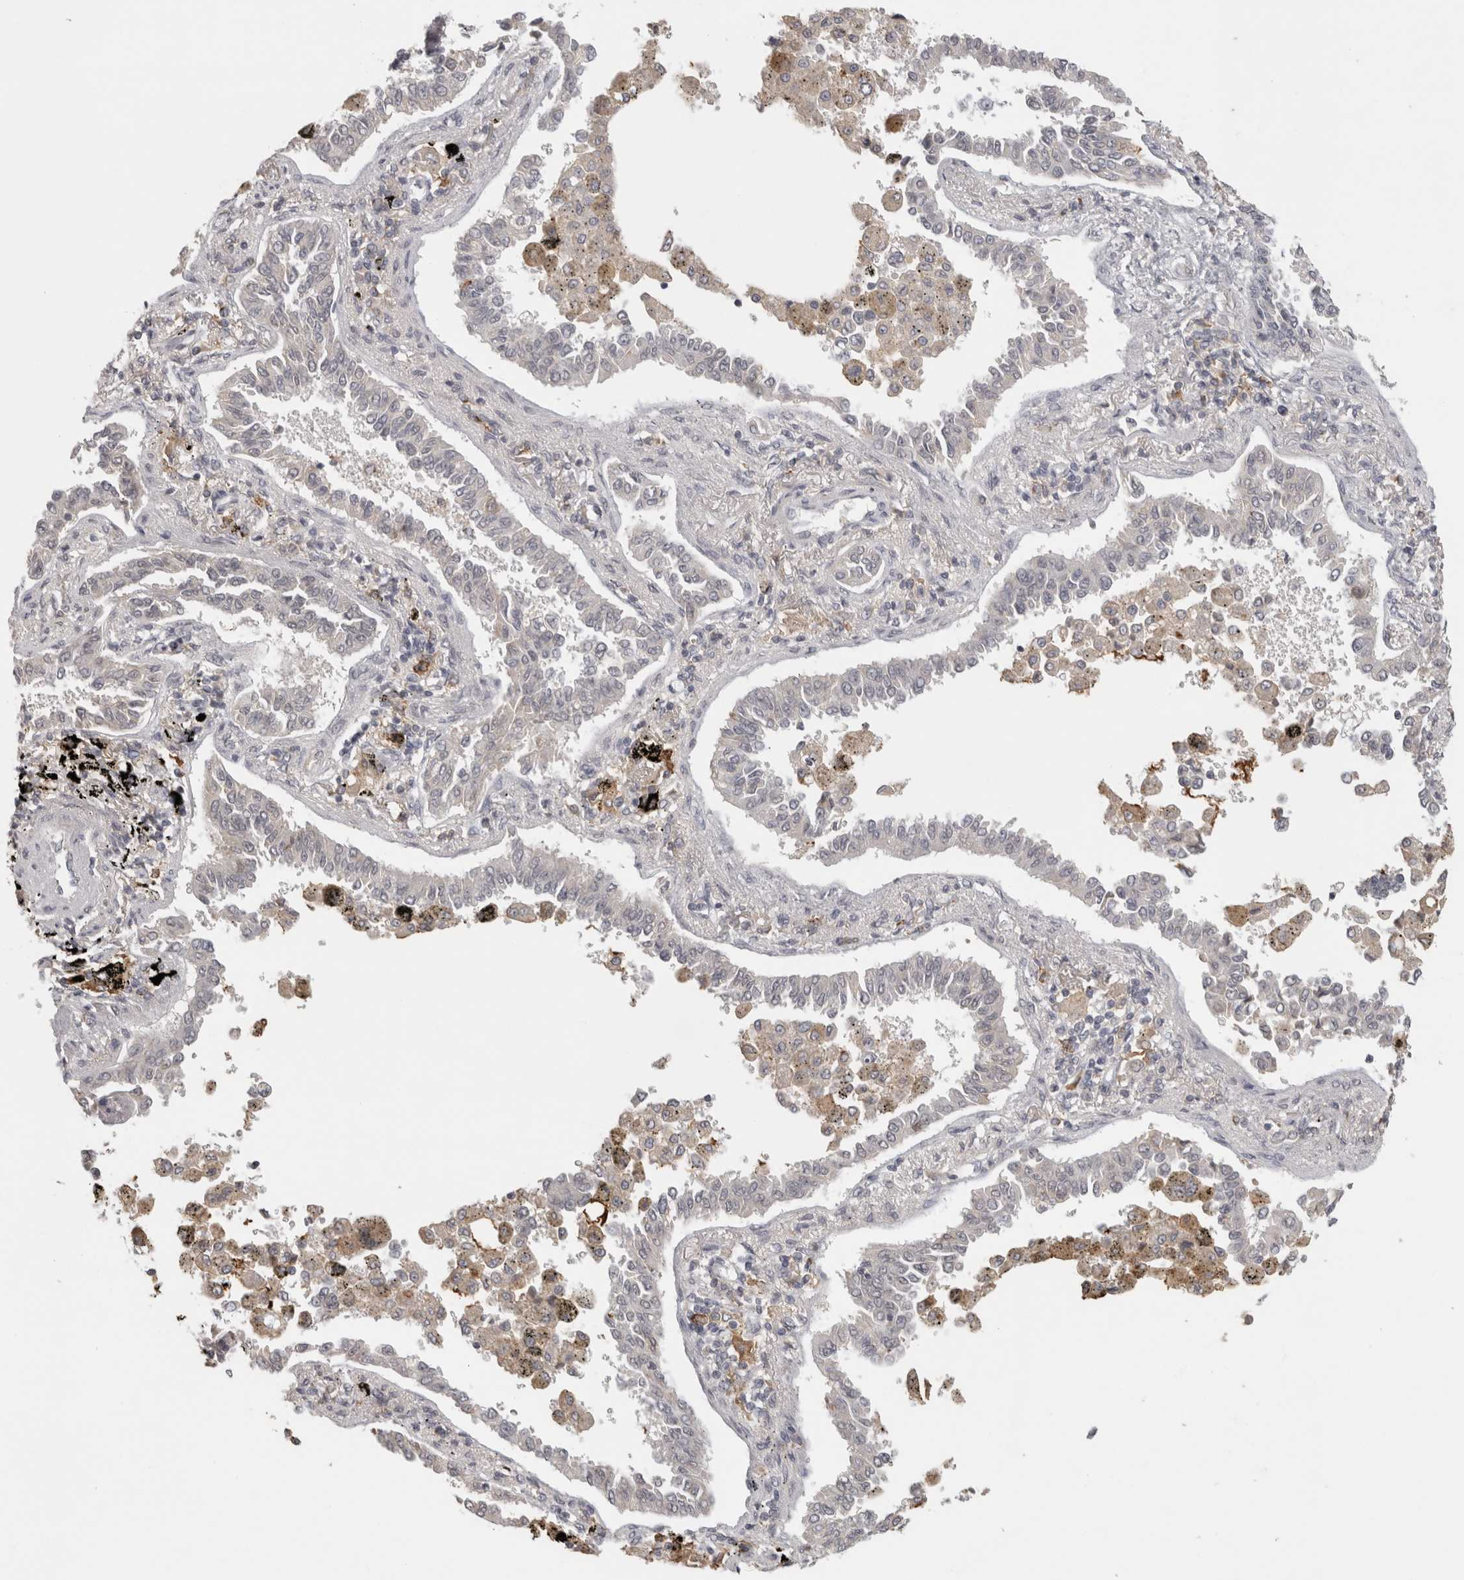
{"staining": {"intensity": "negative", "quantity": "none", "location": "none"}, "tissue": "lung cancer", "cell_type": "Tumor cells", "image_type": "cancer", "snomed": [{"axis": "morphology", "description": "Normal tissue, NOS"}, {"axis": "morphology", "description": "Adenocarcinoma, NOS"}, {"axis": "topography", "description": "Lung"}], "caption": "Lung cancer (adenocarcinoma) stained for a protein using IHC displays no staining tumor cells.", "gene": "HAVCR2", "patient": {"sex": "male", "age": 59}}